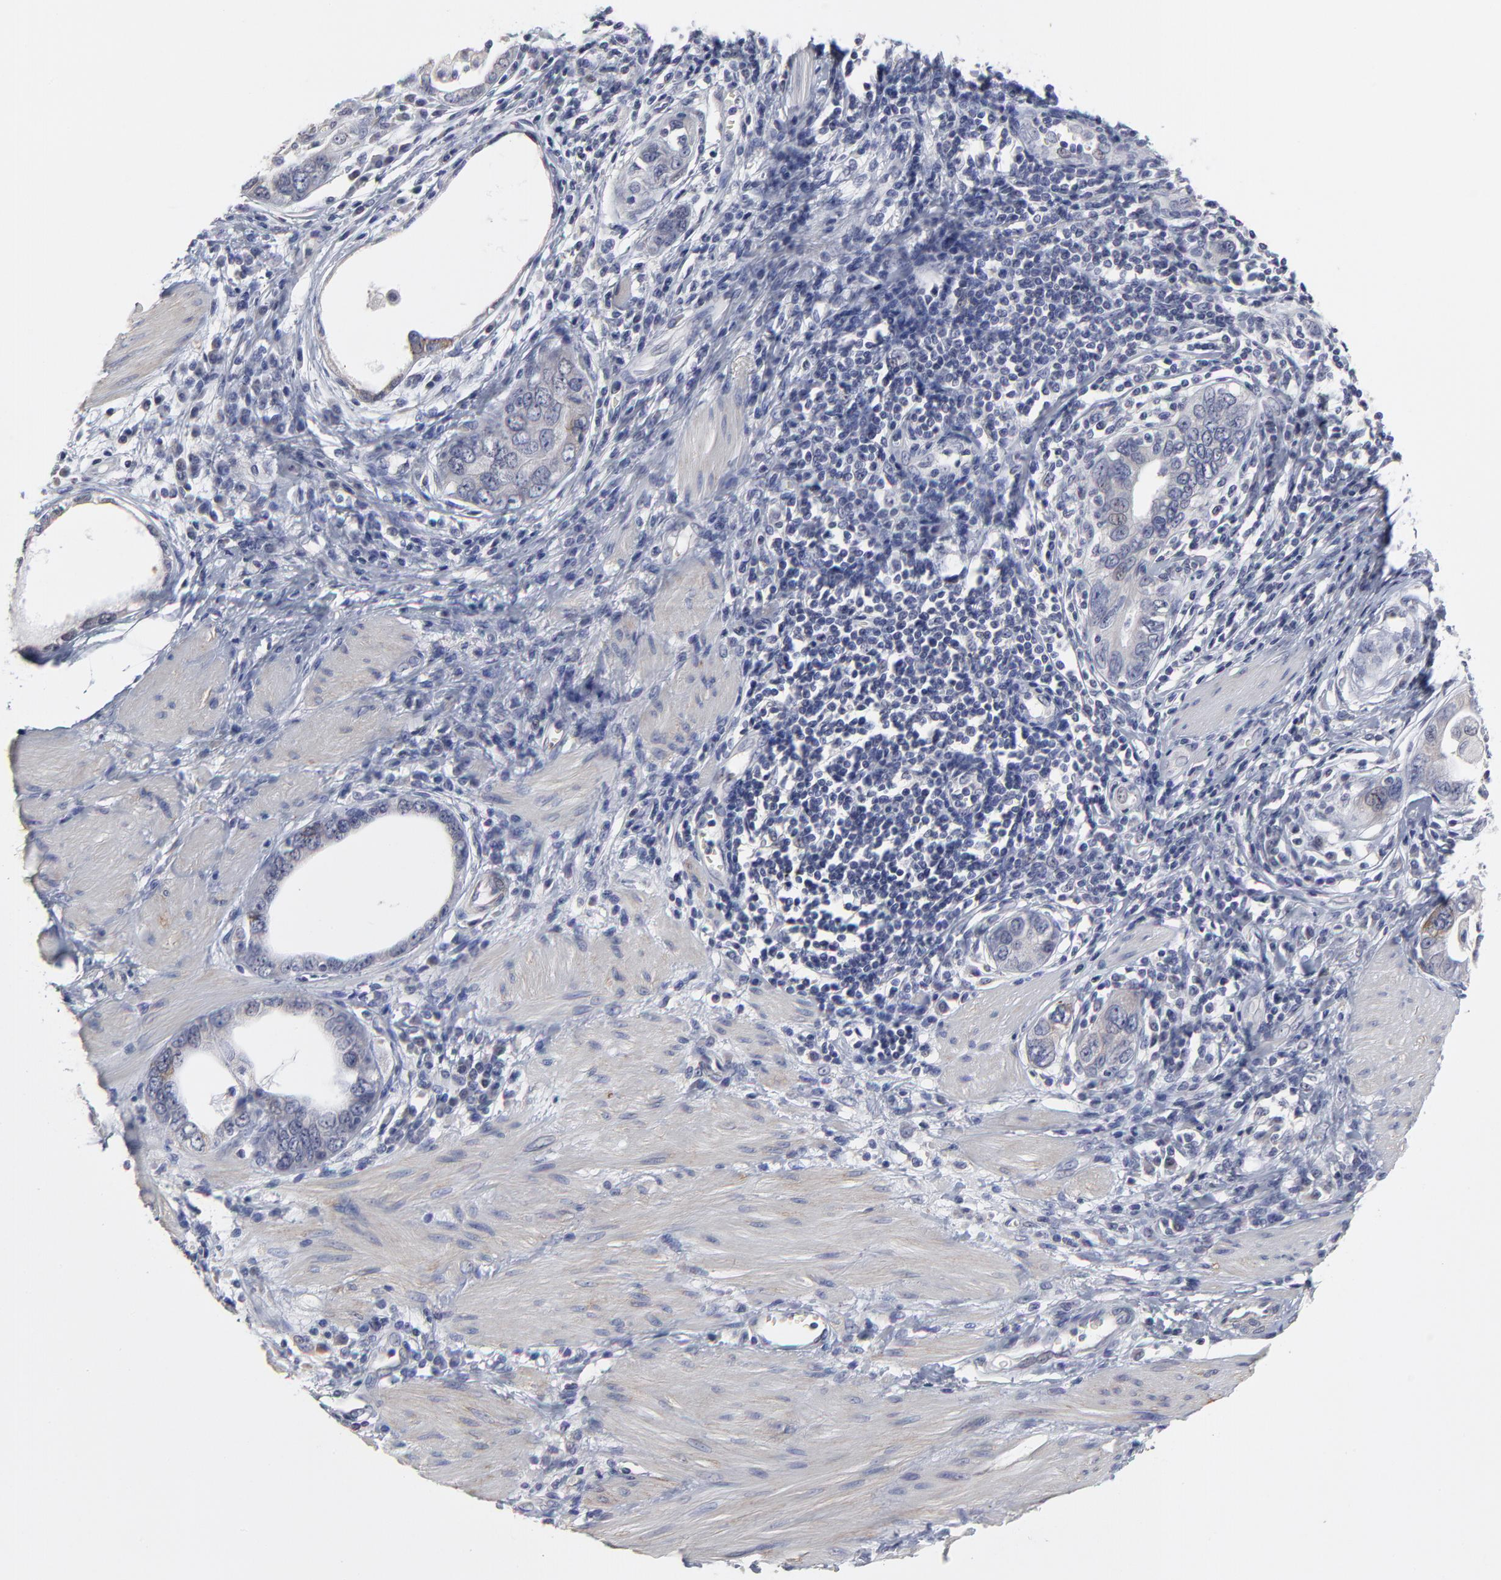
{"staining": {"intensity": "moderate", "quantity": "25%-75%", "location": "cytoplasmic/membranous"}, "tissue": "stomach cancer", "cell_type": "Tumor cells", "image_type": "cancer", "snomed": [{"axis": "morphology", "description": "Adenocarcinoma, NOS"}, {"axis": "topography", "description": "Stomach, lower"}], "caption": "This is a photomicrograph of immunohistochemistry staining of stomach adenocarcinoma, which shows moderate positivity in the cytoplasmic/membranous of tumor cells.", "gene": "MAGEA10", "patient": {"sex": "female", "age": 93}}